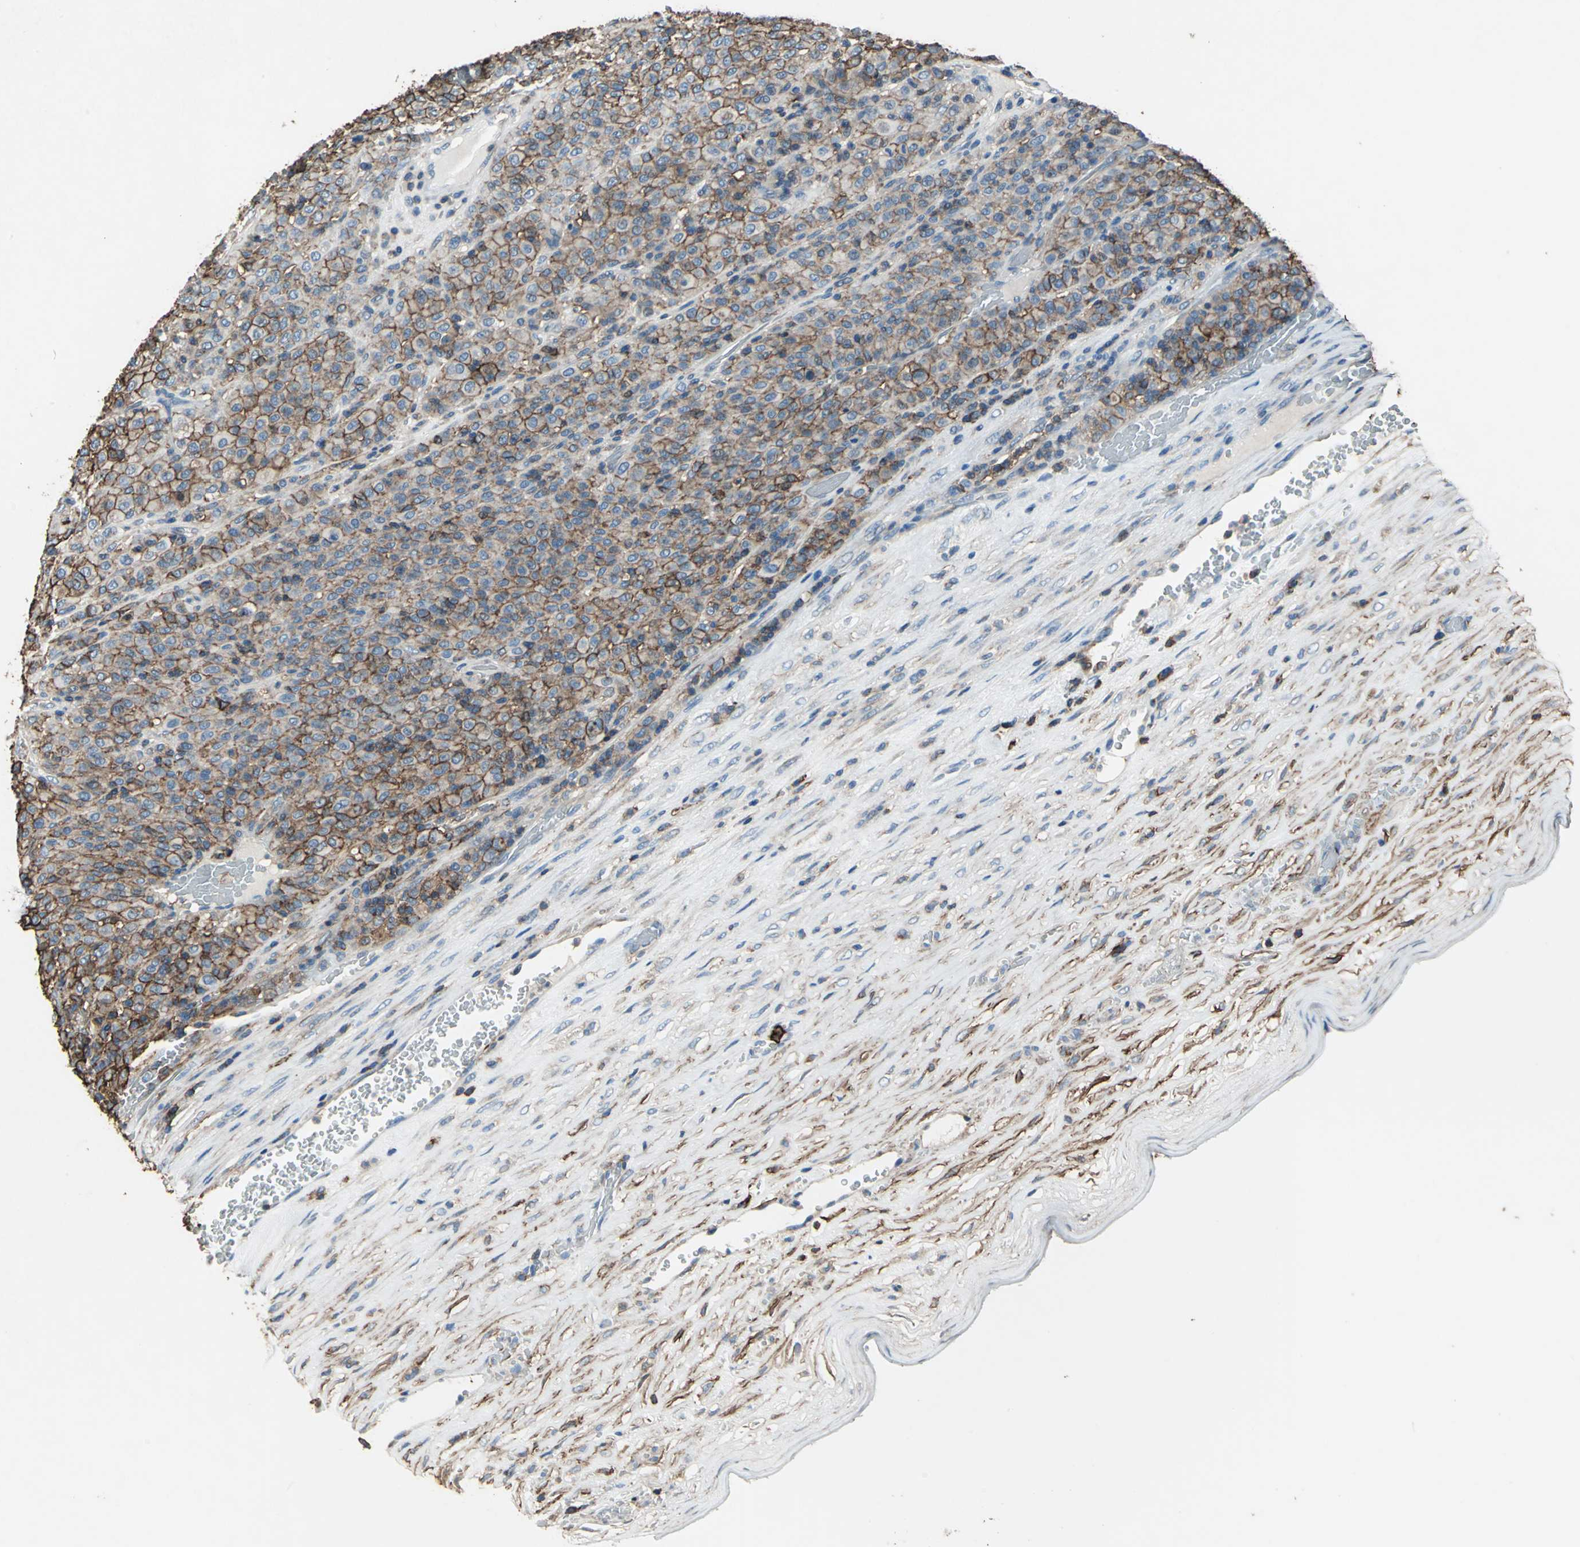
{"staining": {"intensity": "moderate", "quantity": ">75%", "location": "cytoplasmic/membranous"}, "tissue": "melanoma", "cell_type": "Tumor cells", "image_type": "cancer", "snomed": [{"axis": "morphology", "description": "Malignant melanoma, Metastatic site"}, {"axis": "topography", "description": "Pancreas"}], "caption": "A brown stain highlights moderate cytoplasmic/membranous staining of a protein in malignant melanoma (metastatic site) tumor cells.", "gene": "CD44", "patient": {"sex": "female", "age": 30}}